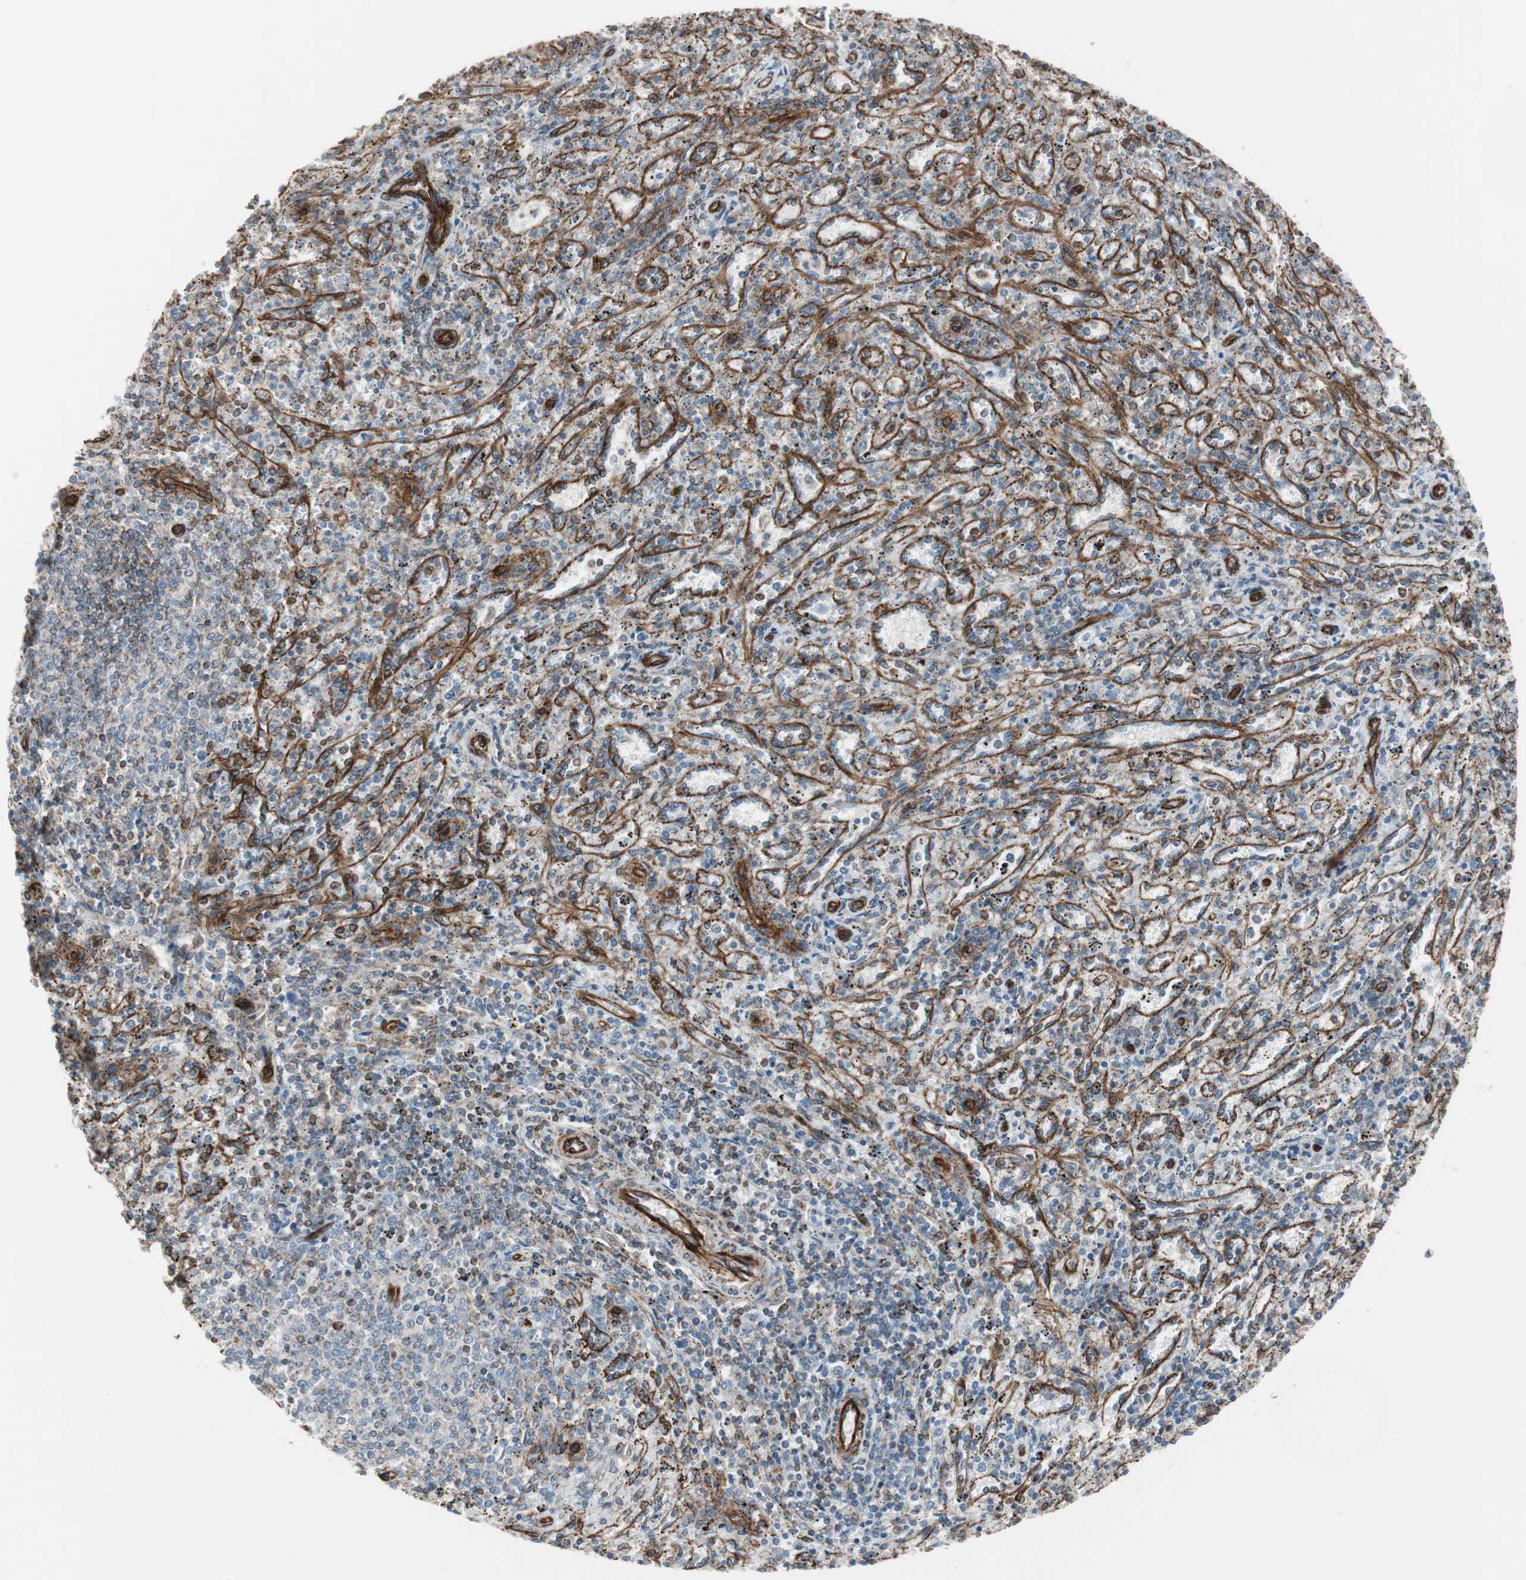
{"staining": {"intensity": "weak", "quantity": "25%-75%", "location": "cytoplasmic/membranous"}, "tissue": "spleen", "cell_type": "Cells in red pulp", "image_type": "normal", "snomed": [{"axis": "morphology", "description": "Normal tissue, NOS"}, {"axis": "topography", "description": "Spleen"}], "caption": "A low amount of weak cytoplasmic/membranous expression is identified in about 25%-75% of cells in red pulp in benign spleen.", "gene": "TCTA", "patient": {"sex": "female", "age": 10}}